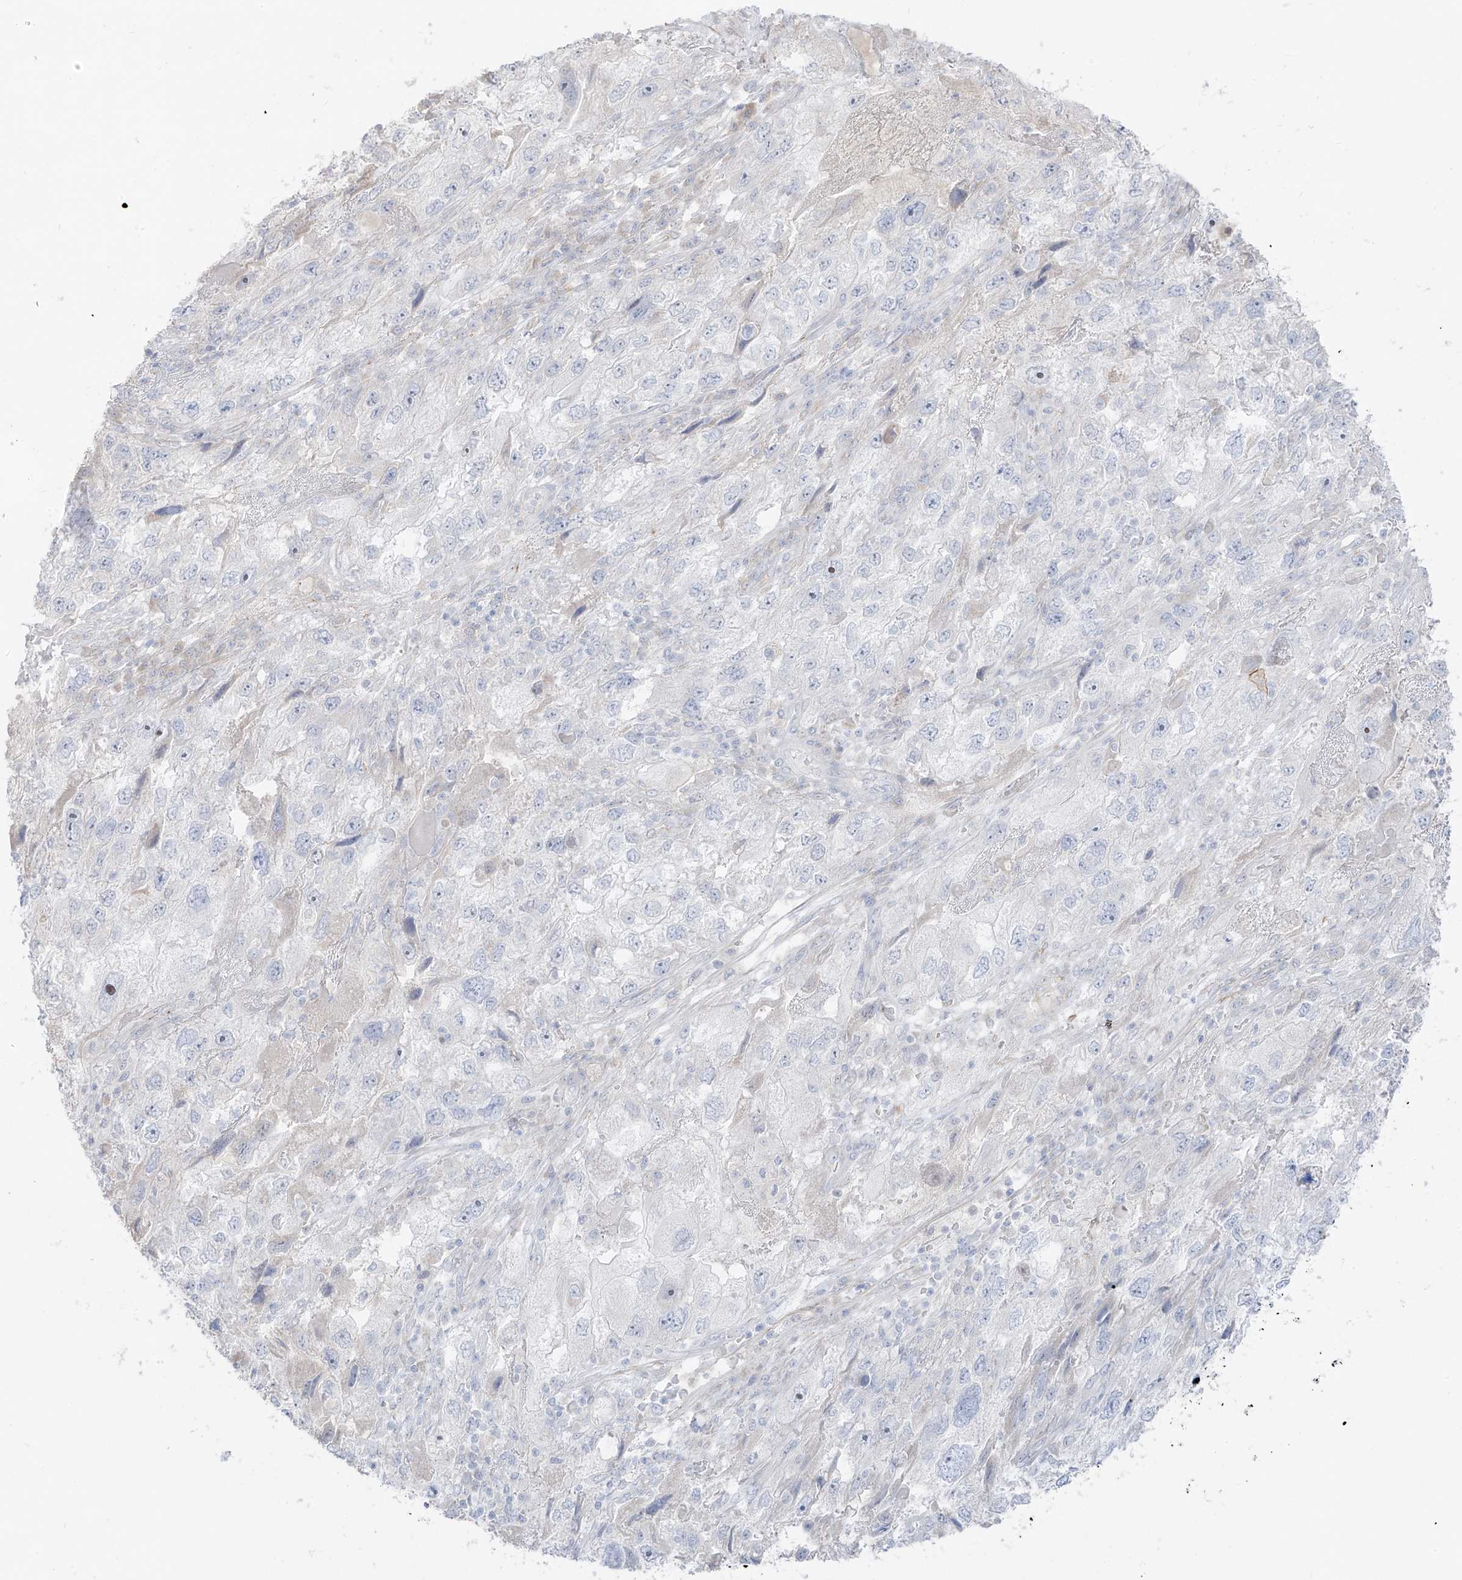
{"staining": {"intensity": "negative", "quantity": "none", "location": "none"}, "tissue": "endometrial cancer", "cell_type": "Tumor cells", "image_type": "cancer", "snomed": [{"axis": "morphology", "description": "Adenocarcinoma, NOS"}, {"axis": "topography", "description": "Endometrium"}], "caption": "Immunohistochemistry photomicrograph of neoplastic tissue: human endometrial adenocarcinoma stained with DAB displays no significant protein staining in tumor cells.", "gene": "C11orf87", "patient": {"sex": "female", "age": 49}}